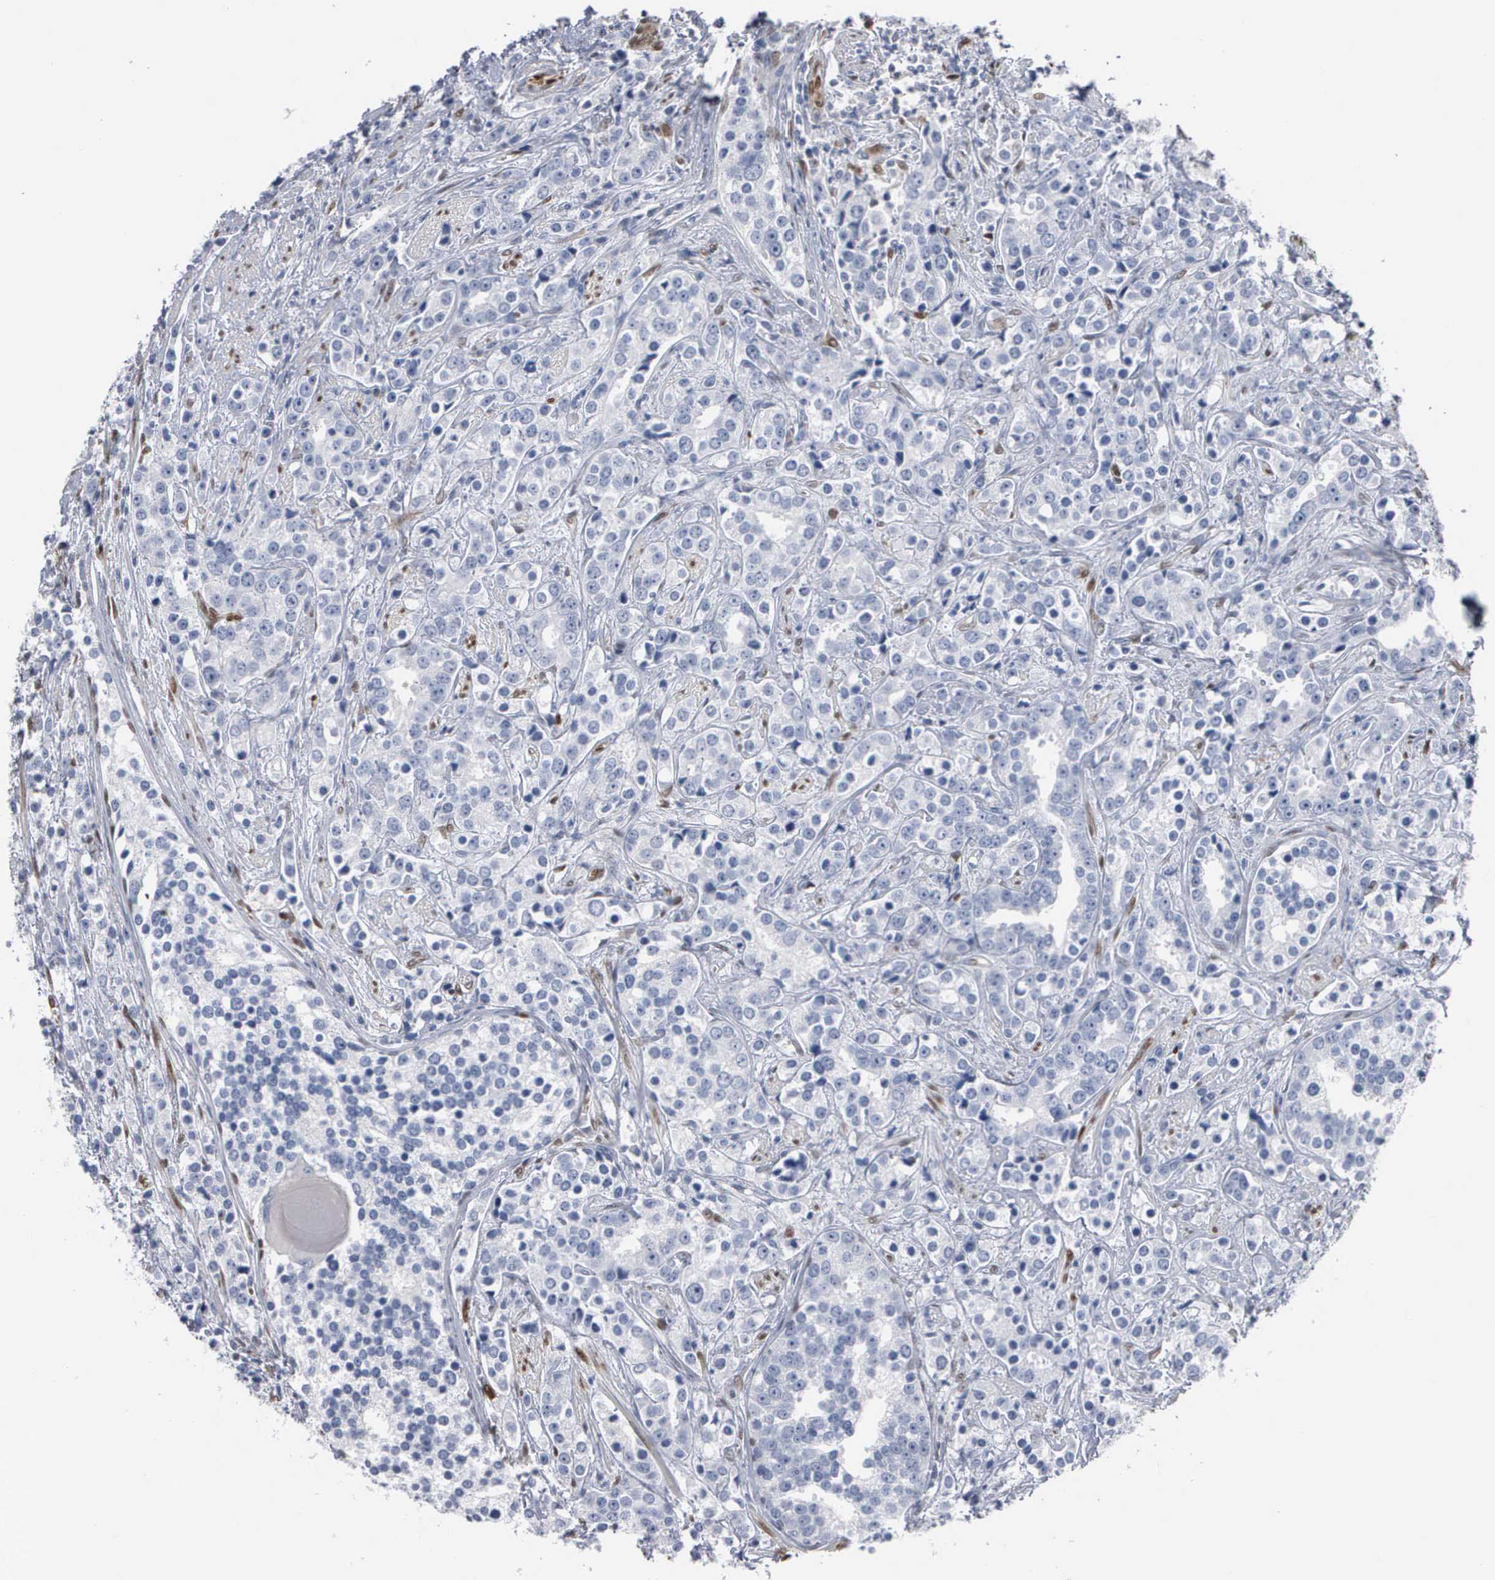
{"staining": {"intensity": "negative", "quantity": "none", "location": "none"}, "tissue": "prostate cancer", "cell_type": "Tumor cells", "image_type": "cancer", "snomed": [{"axis": "morphology", "description": "Adenocarcinoma, High grade"}, {"axis": "topography", "description": "Prostate"}], "caption": "Tumor cells show no significant expression in prostate high-grade adenocarcinoma.", "gene": "FGF2", "patient": {"sex": "male", "age": 71}}